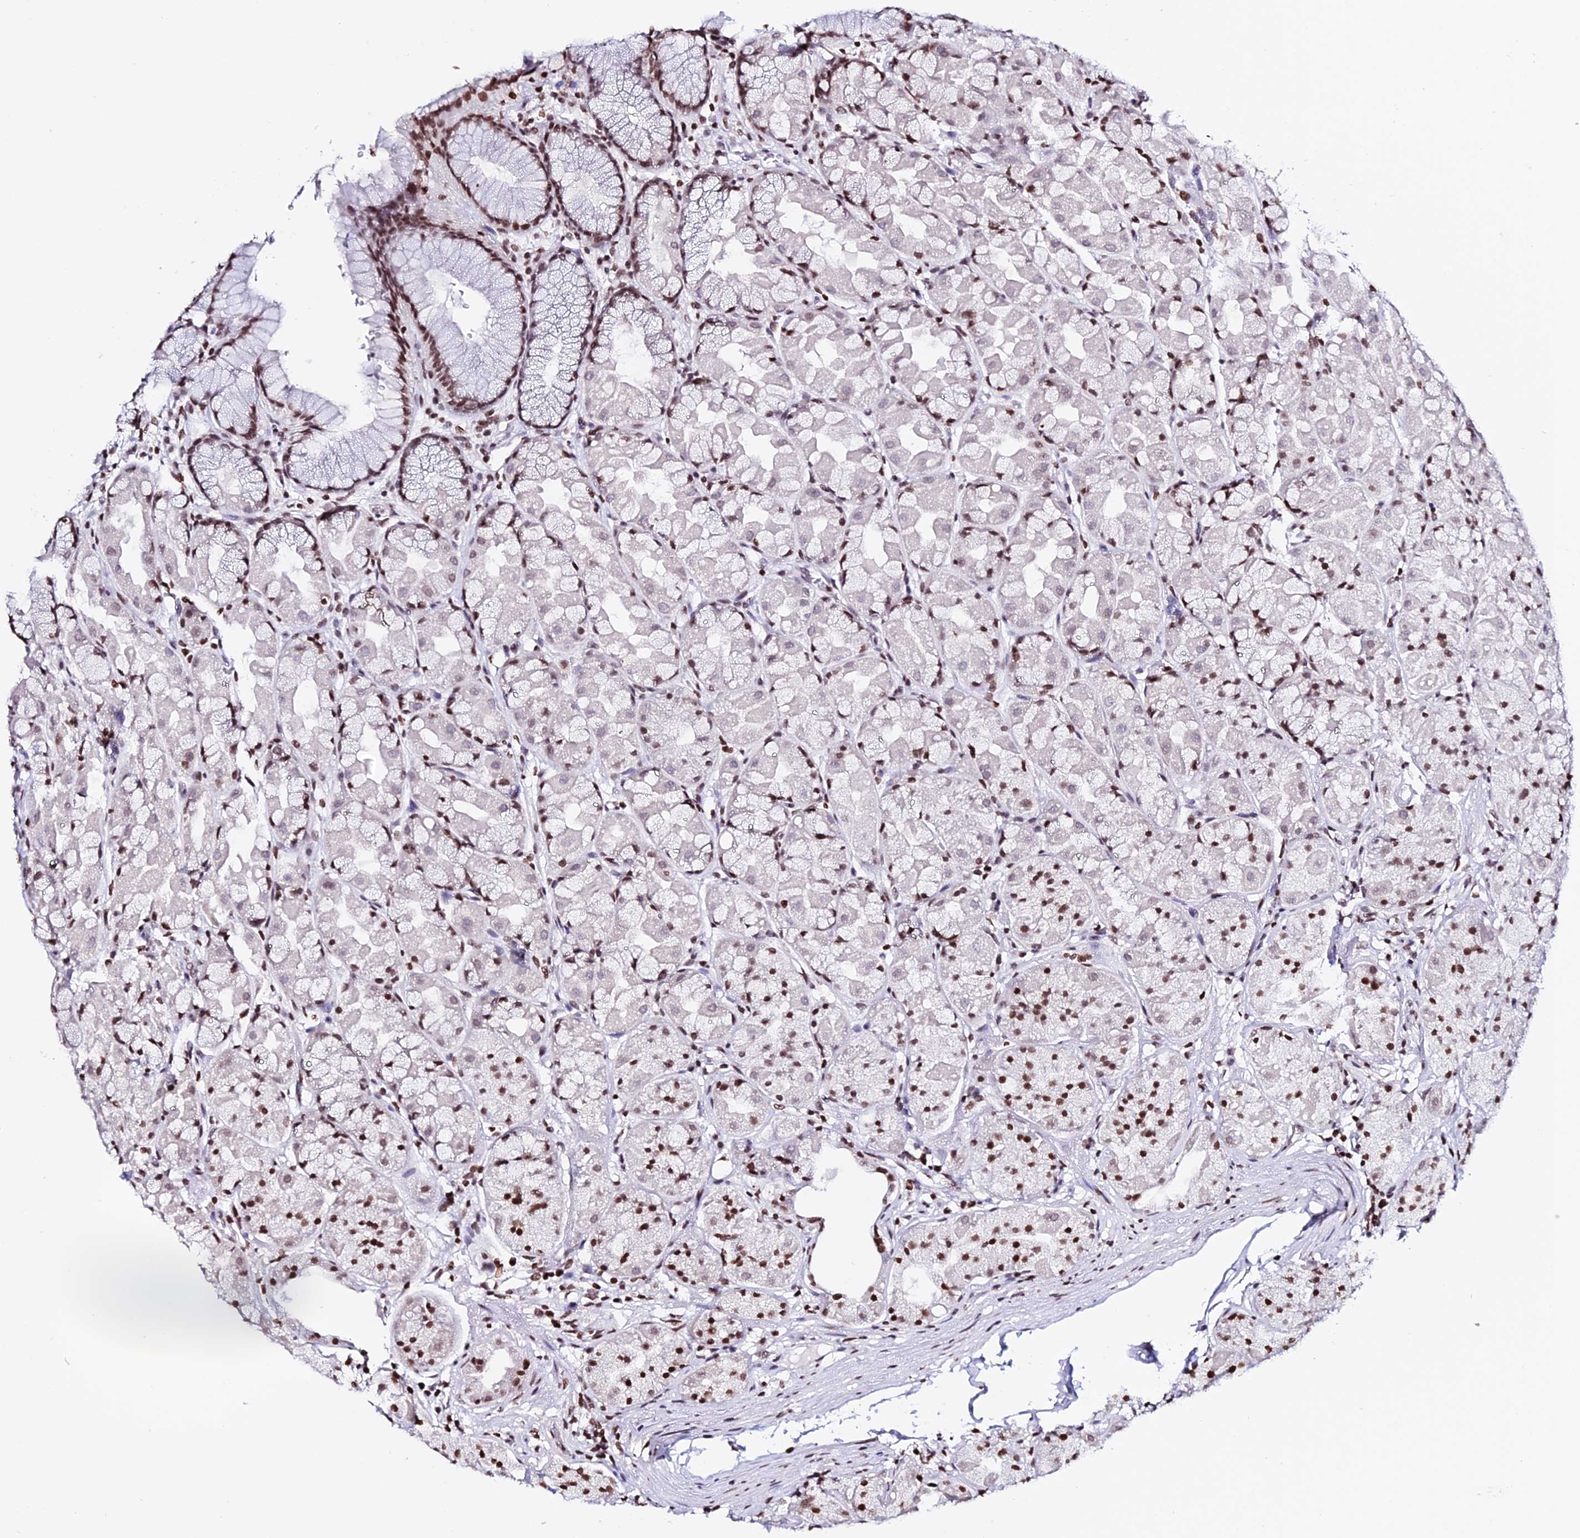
{"staining": {"intensity": "strong", "quantity": ">75%", "location": "nuclear"}, "tissue": "stomach", "cell_type": "Glandular cells", "image_type": "normal", "snomed": [{"axis": "morphology", "description": "Normal tissue, NOS"}, {"axis": "topography", "description": "Stomach"}], "caption": "This histopathology image shows immunohistochemistry staining of benign human stomach, with high strong nuclear staining in approximately >75% of glandular cells.", "gene": "ENSG00000282988", "patient": {"sex": "male", "age": 57}}